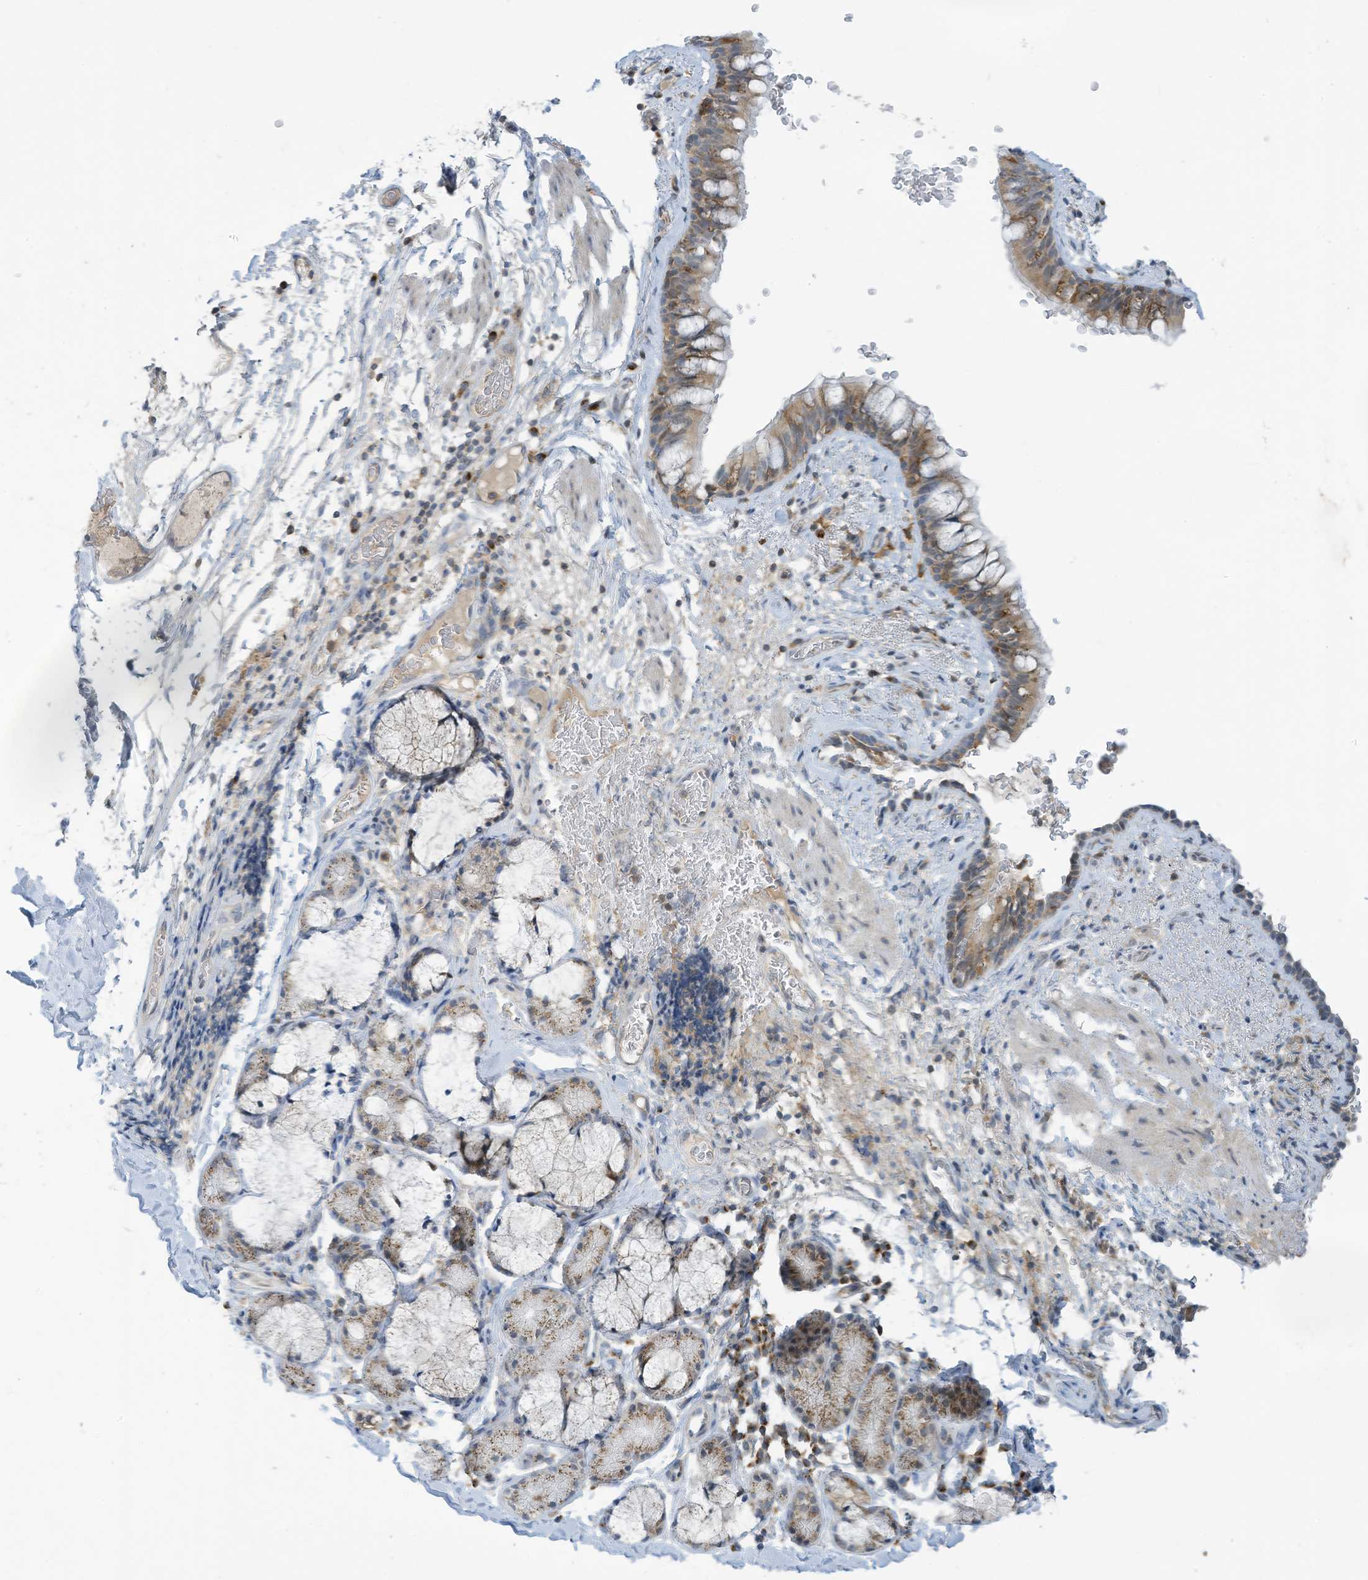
{"staining": {"intensity": "moderate", "quantity": ">75%", "location": "cytoplasmic/membranous"}, "tissue": "bronchus", "cell_type": "Respiratory epithelial cells", "image_type": "normal", "snomed": [{"axis": "morphology", "description": "Normal tissue, NOS"}, {"axis": "topography", "description": "Cartilage tissue"}, {"axis": "topography", "description": "Bronchus"}], "caption": "Immunohistochemistry staining of unremarkable bronchus, which reveals medium levels of moderate cytoplasmic/membranous expression in about >75% of respiratory epithelial cells indicating moderate cytoplasmic/membranous protein expression. The staining was performed using DAB (3,3'-diaminobenzidine) (brown) for protein detection and nuclei were counterstained in hematoxylin (blue).", "gene": "PARVG", "patient": {"sex": "female", "age": 36}}